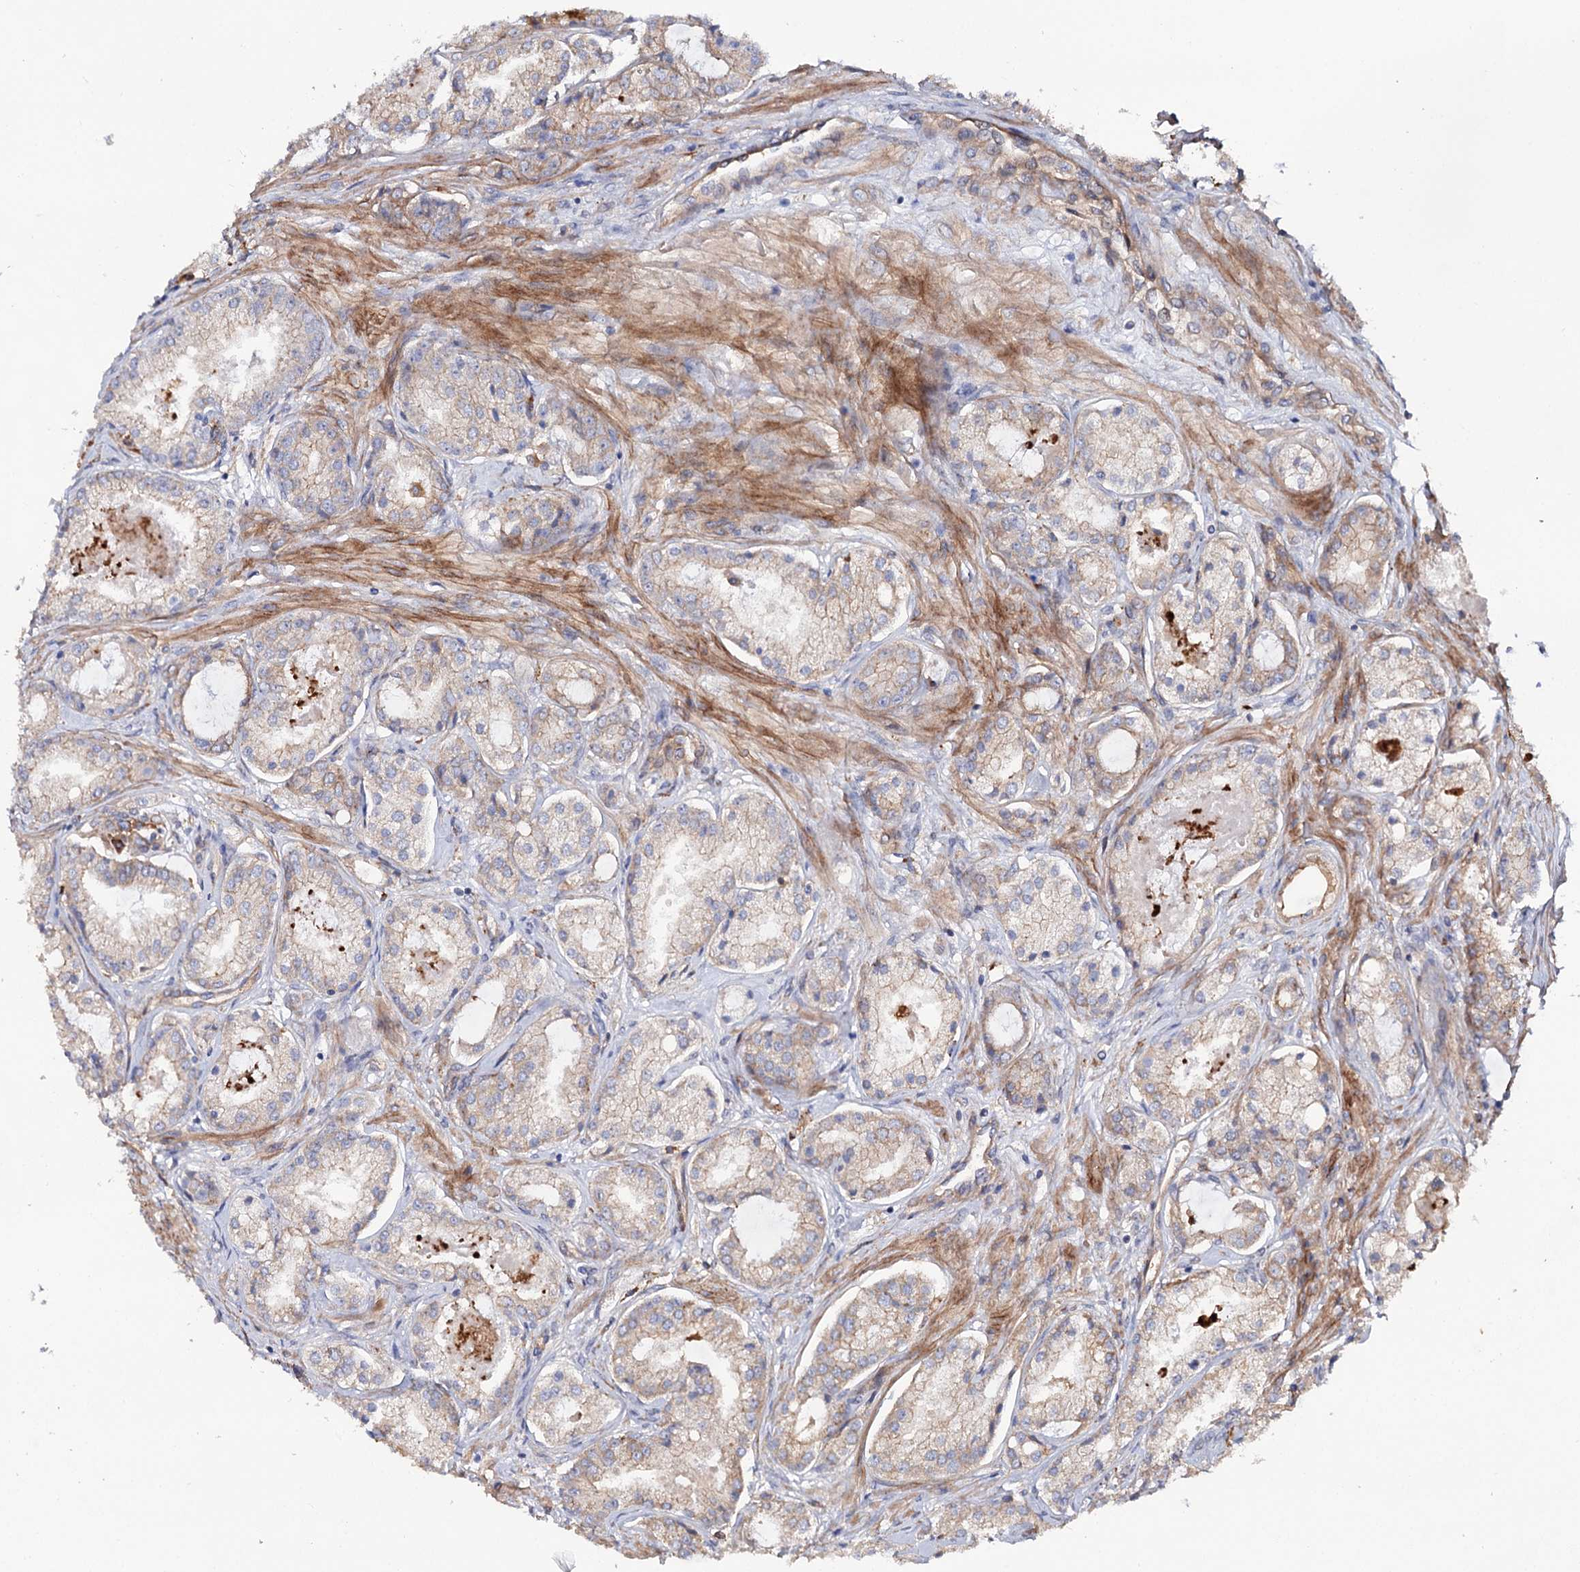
{"staining": {"intensity": "weak", "quantity": "<25%", "location": "cytoplasmic/membranous"}, "tissue": "prostate cancer", "cell_type": "Tumor cells", "image_type": "cancer", "snomed": [{"axis": "morphology", "description": "Adenocarcinoma, Low grade"}, {"axis": "topography", "description": "Prostate"}], "caption": "The immunohistochemistry histopathology image has no significant staining in tumor cells of prostate cancer tissue.", "gene": "CSAD", "patient": {"sex": "male", "age": 68}}